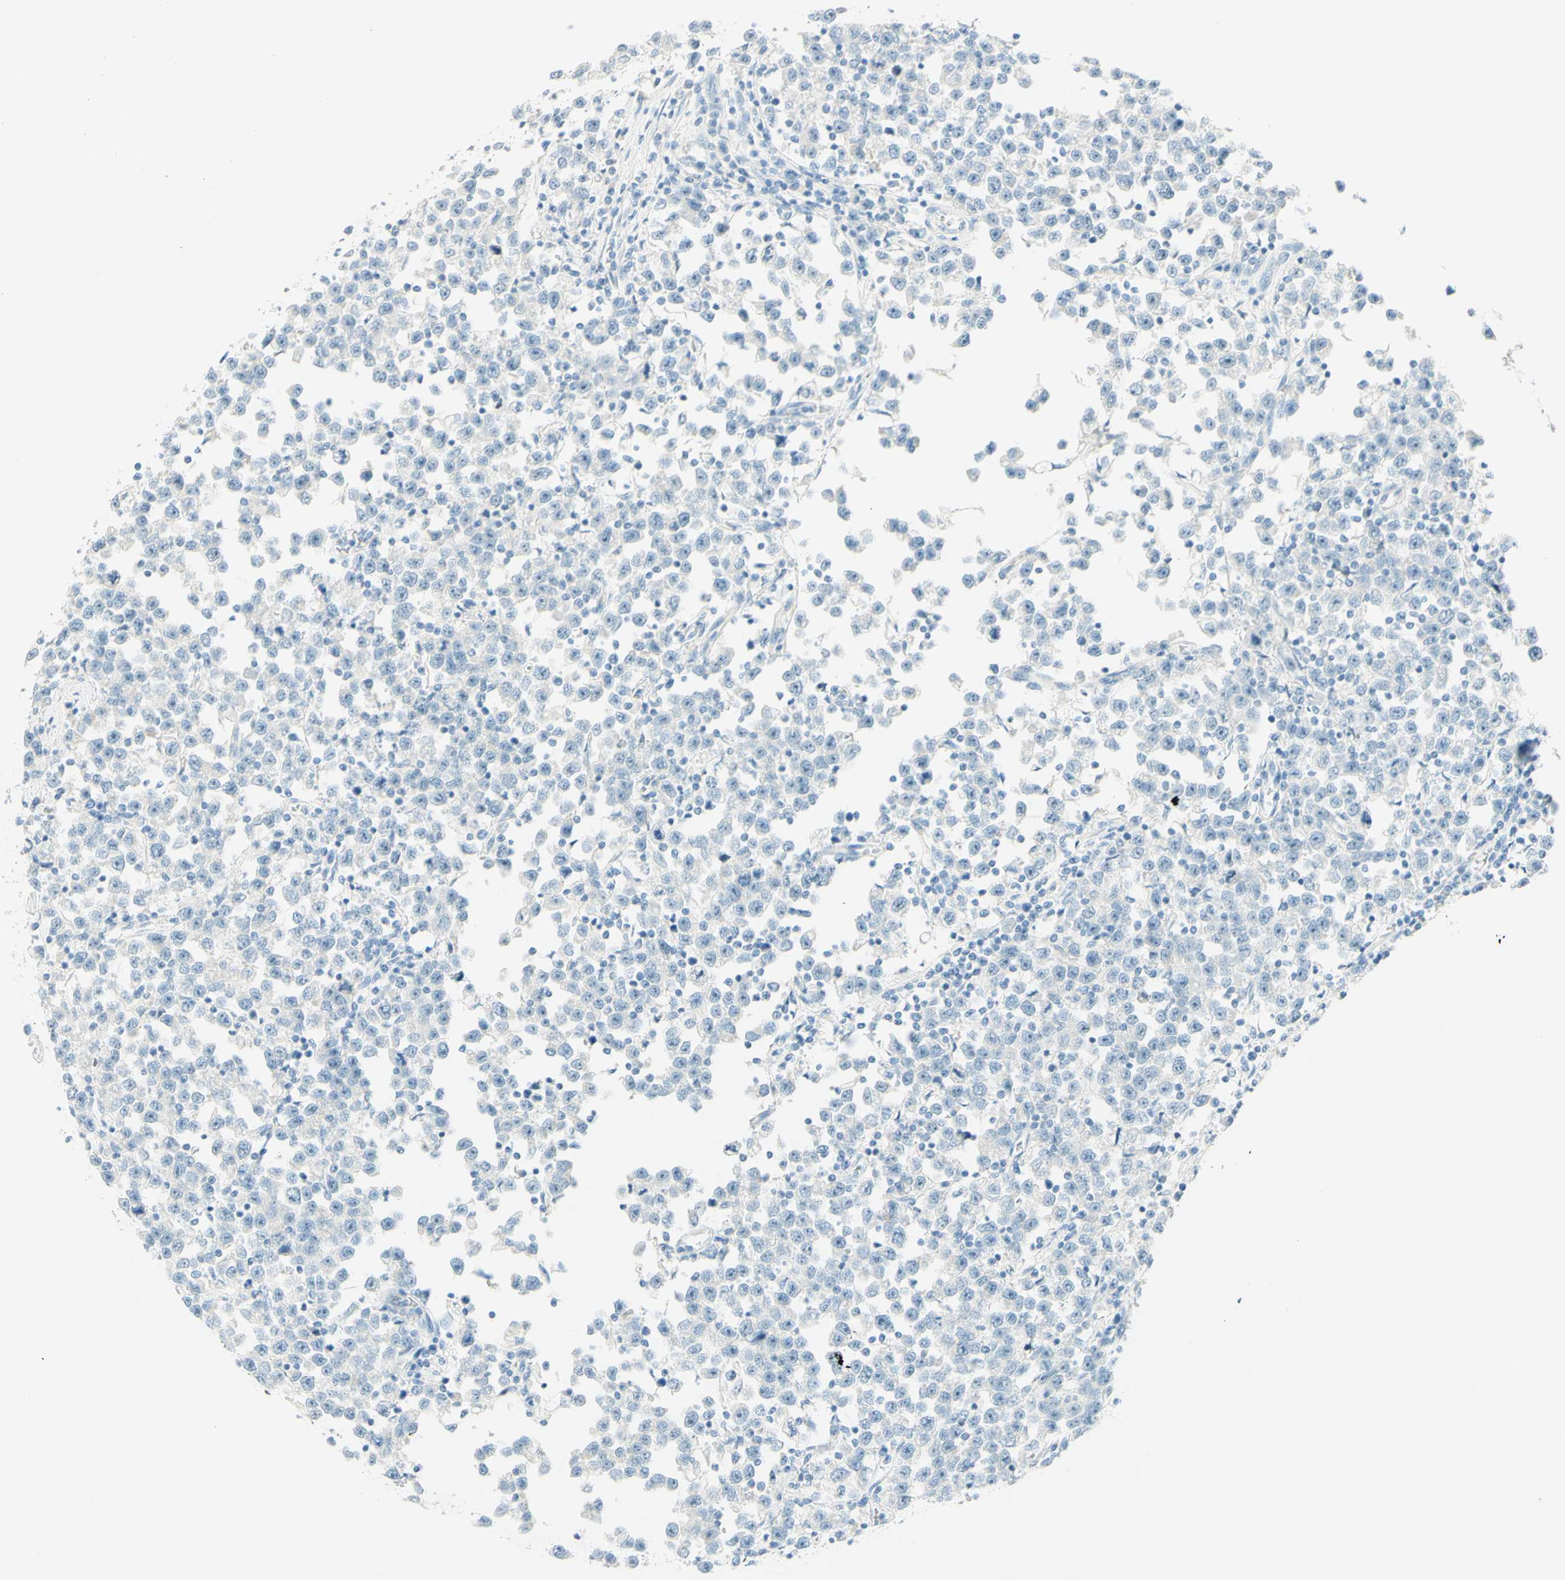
{"staining": {"intensity": "negative", "quantity": "none", "location": "none"}, "tissue": "testis cancer", "cell_type": "Tumor cells", "image_type": "cancer", "snomed": [{"axis": "morphology", "description": "Seminoma, NOS"}, {"axis": "topography", "description": "Testis"}], "caption": "DAB (3,3'-diaminobenzidine) immunohistochemical staining of human seminoma (testis) shows no significant expression in tumor cells.", "gene": "FMR1NB", "patient": {"sex": "male", "age": 43}}